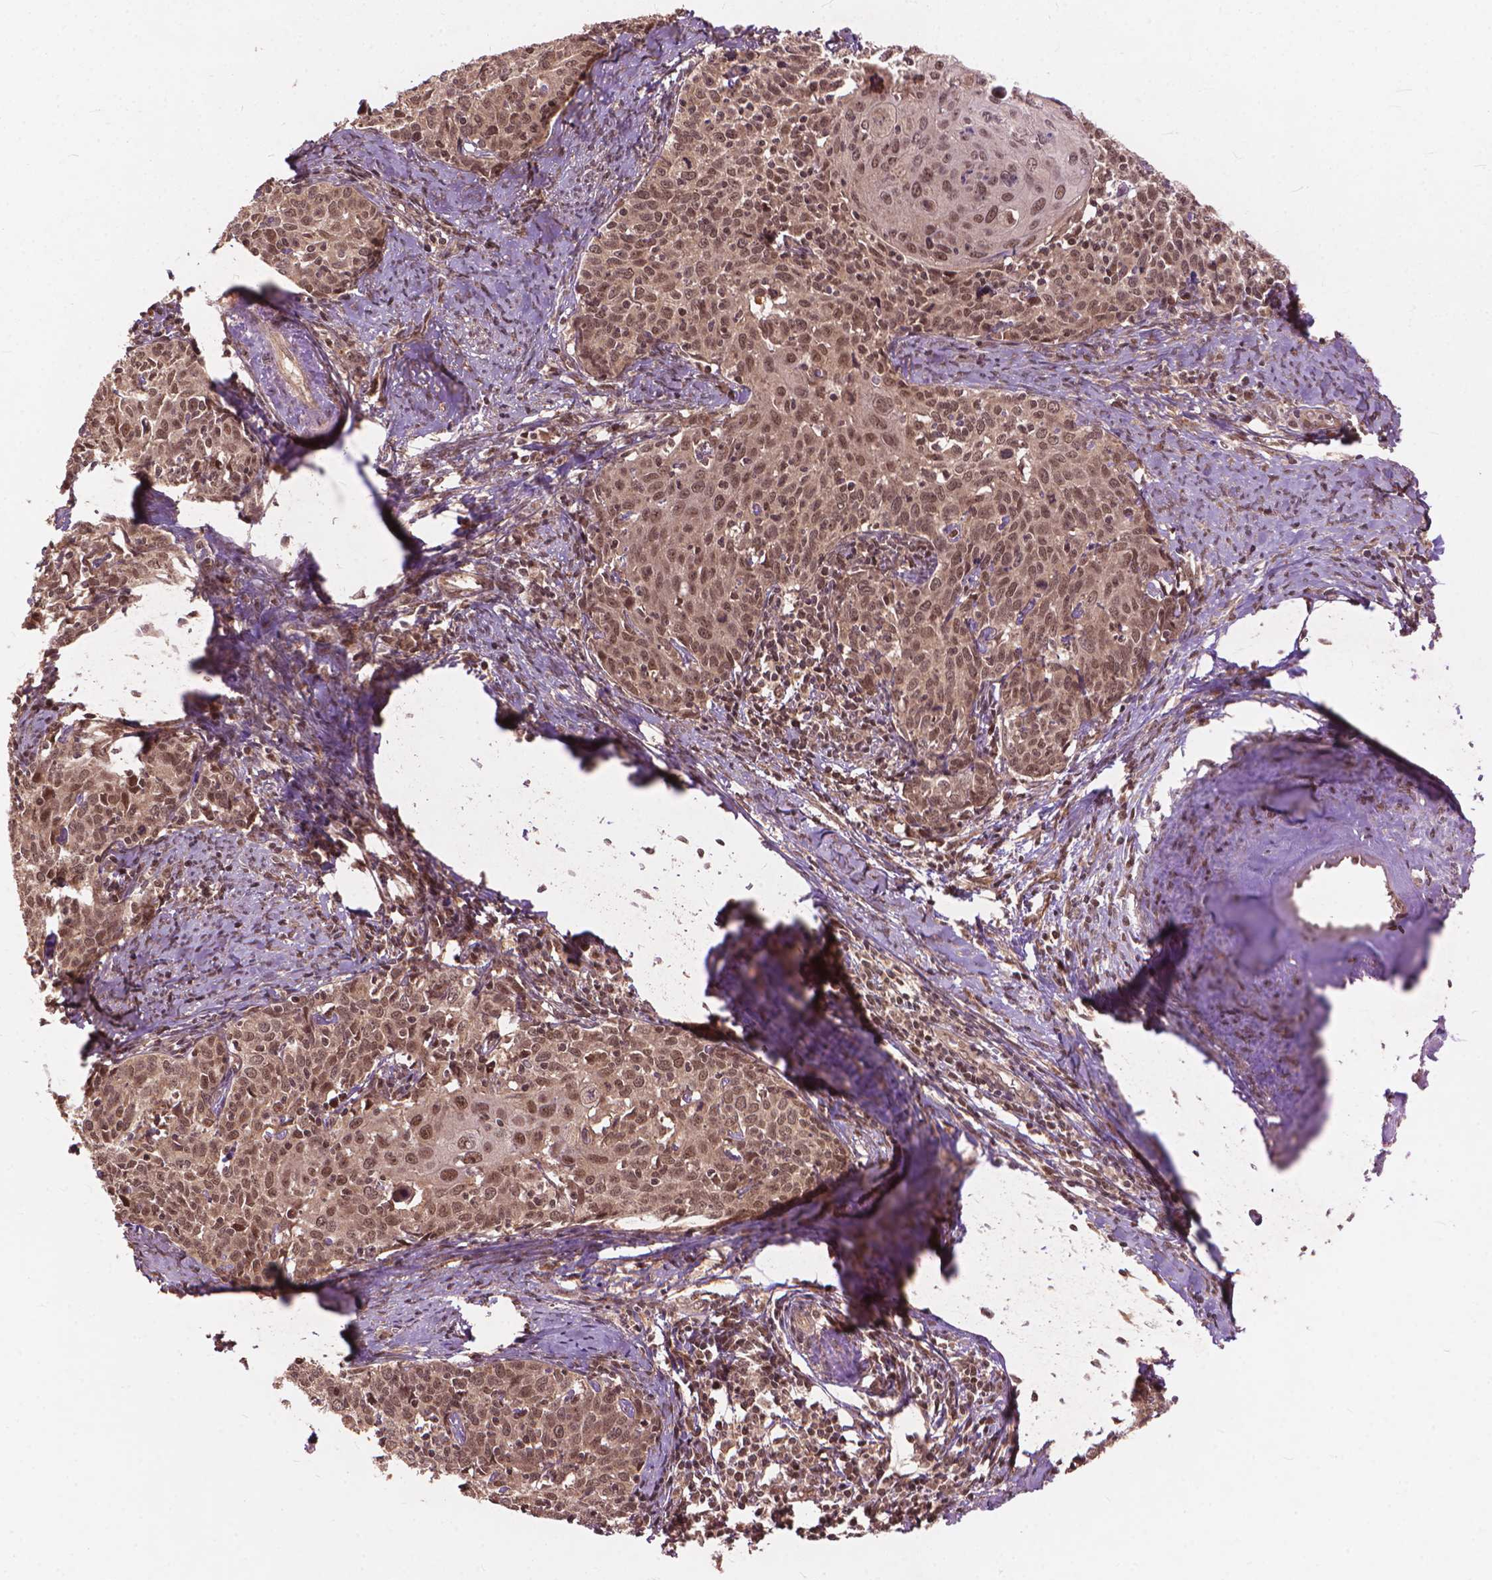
{"staining": {"intensity": "moderate", "quantity": ">75%", "location": "nuclear"}, "tissue": "cervical cancer", "cell_type": "Tumor cells", "image_type": "cancer", "snomed": [{"axis": "morphology", "description": "Squamous cell carcinoma, NOS"}, {"axis": "topography", "description": "Cervix"}], "caption": "Brown immunohistochemical staining in human squamous cell carcinoma (cervical) exhibits moderate nuclear expression in about >75% of tumor cells.", "gene": "SSU72", "patient": {"sex": "female", "age": 62}}